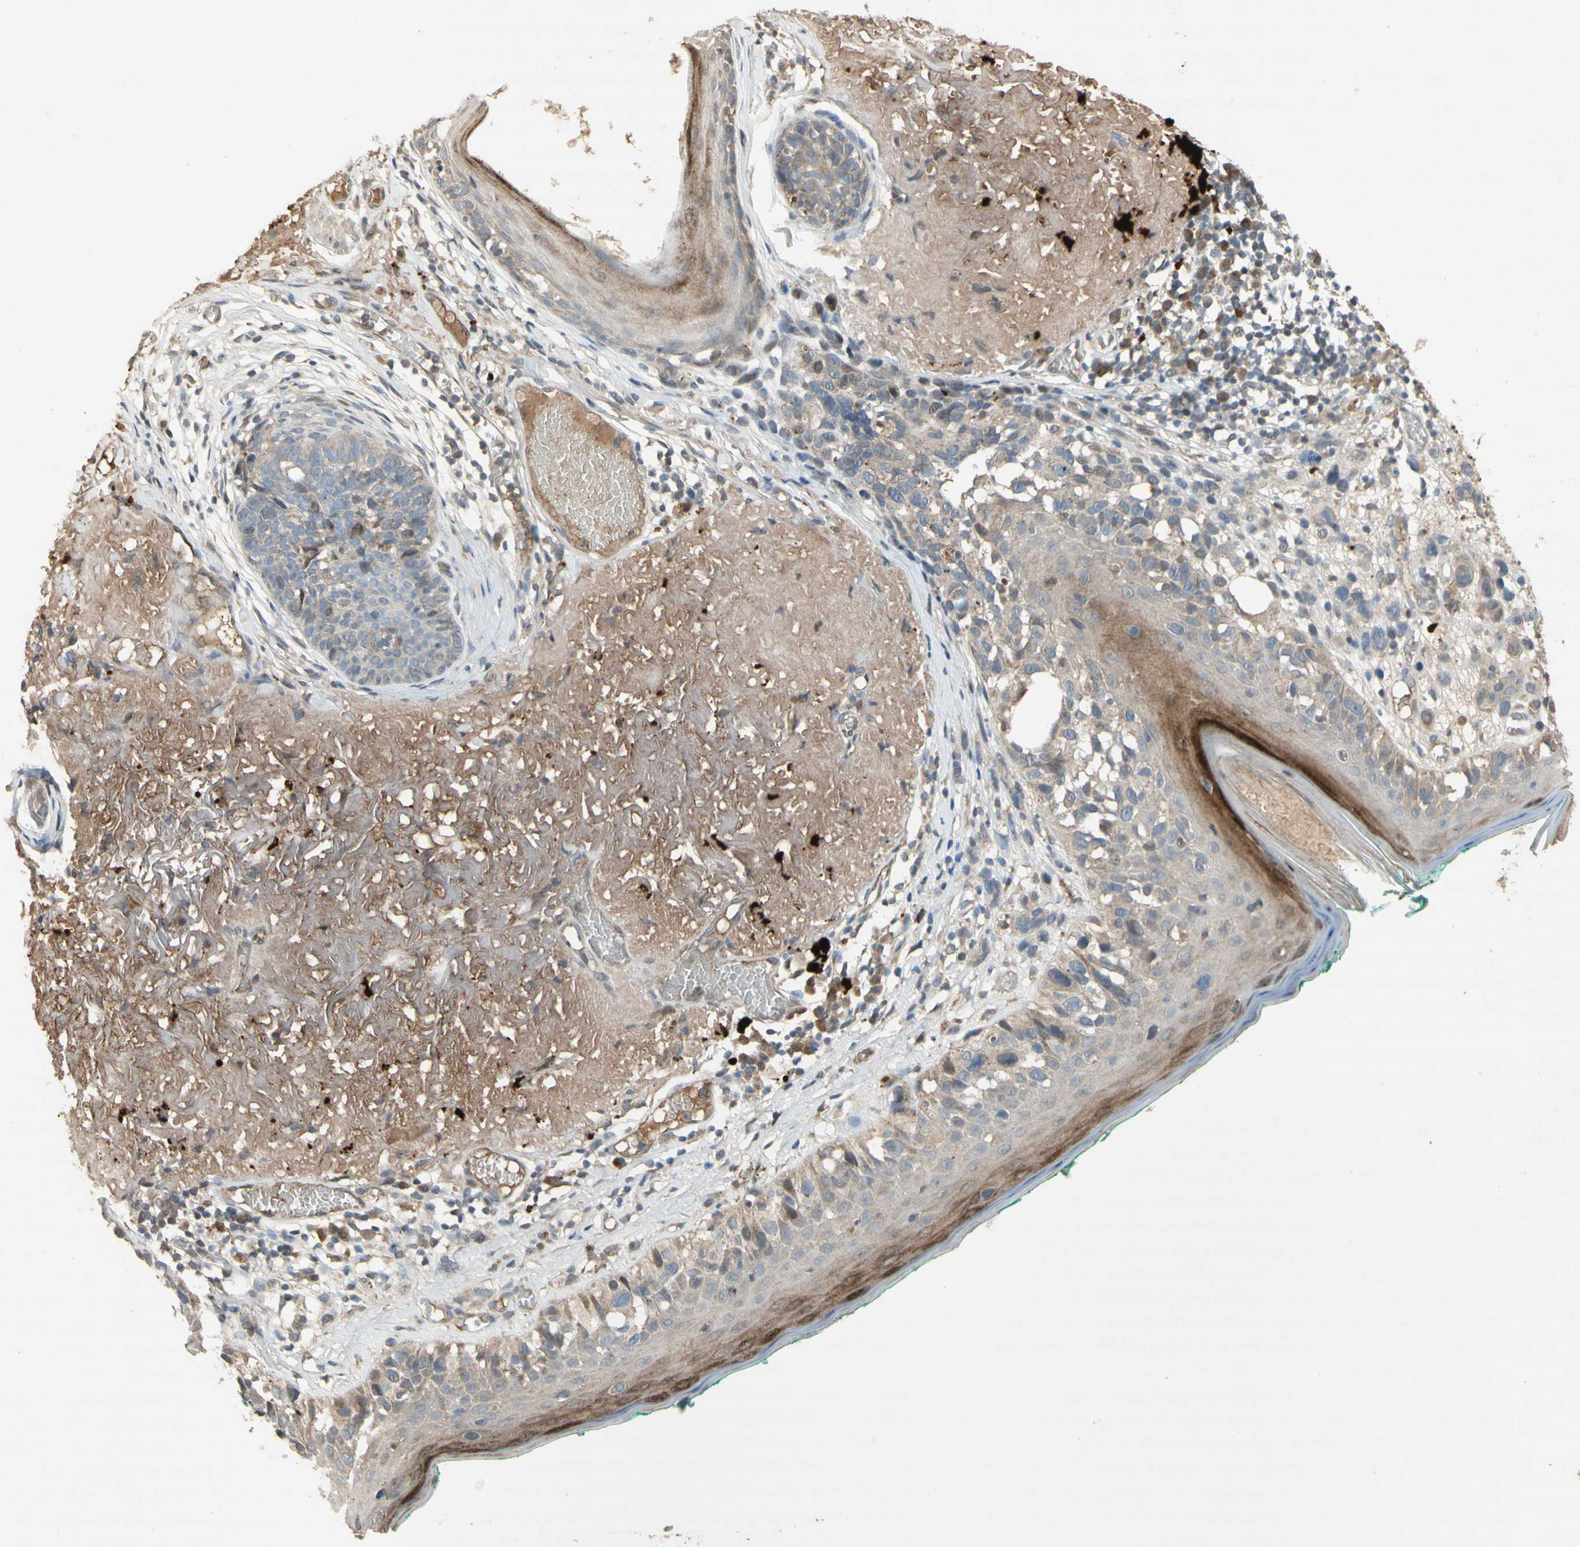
{"staining": {"intensity": "negative", "quantity": "none", "location": "none"}, "tissue": "melanoma", "cell_type": "Tumor cells", "image_type": "cancer", "snomed": [{"axis": "morphology", "description": "Malignant melanoma in situ"}, {"axis": "morphology", "description": "Malignant melanoma, NOS"}, {"axis": "topography", "description": "Skin"}], "caption": "Melanoma stained for a protein using IHC shows no positivity tumor cells.", "gene": "NRG4", "patient": {"sex": "female", "age": 88}}